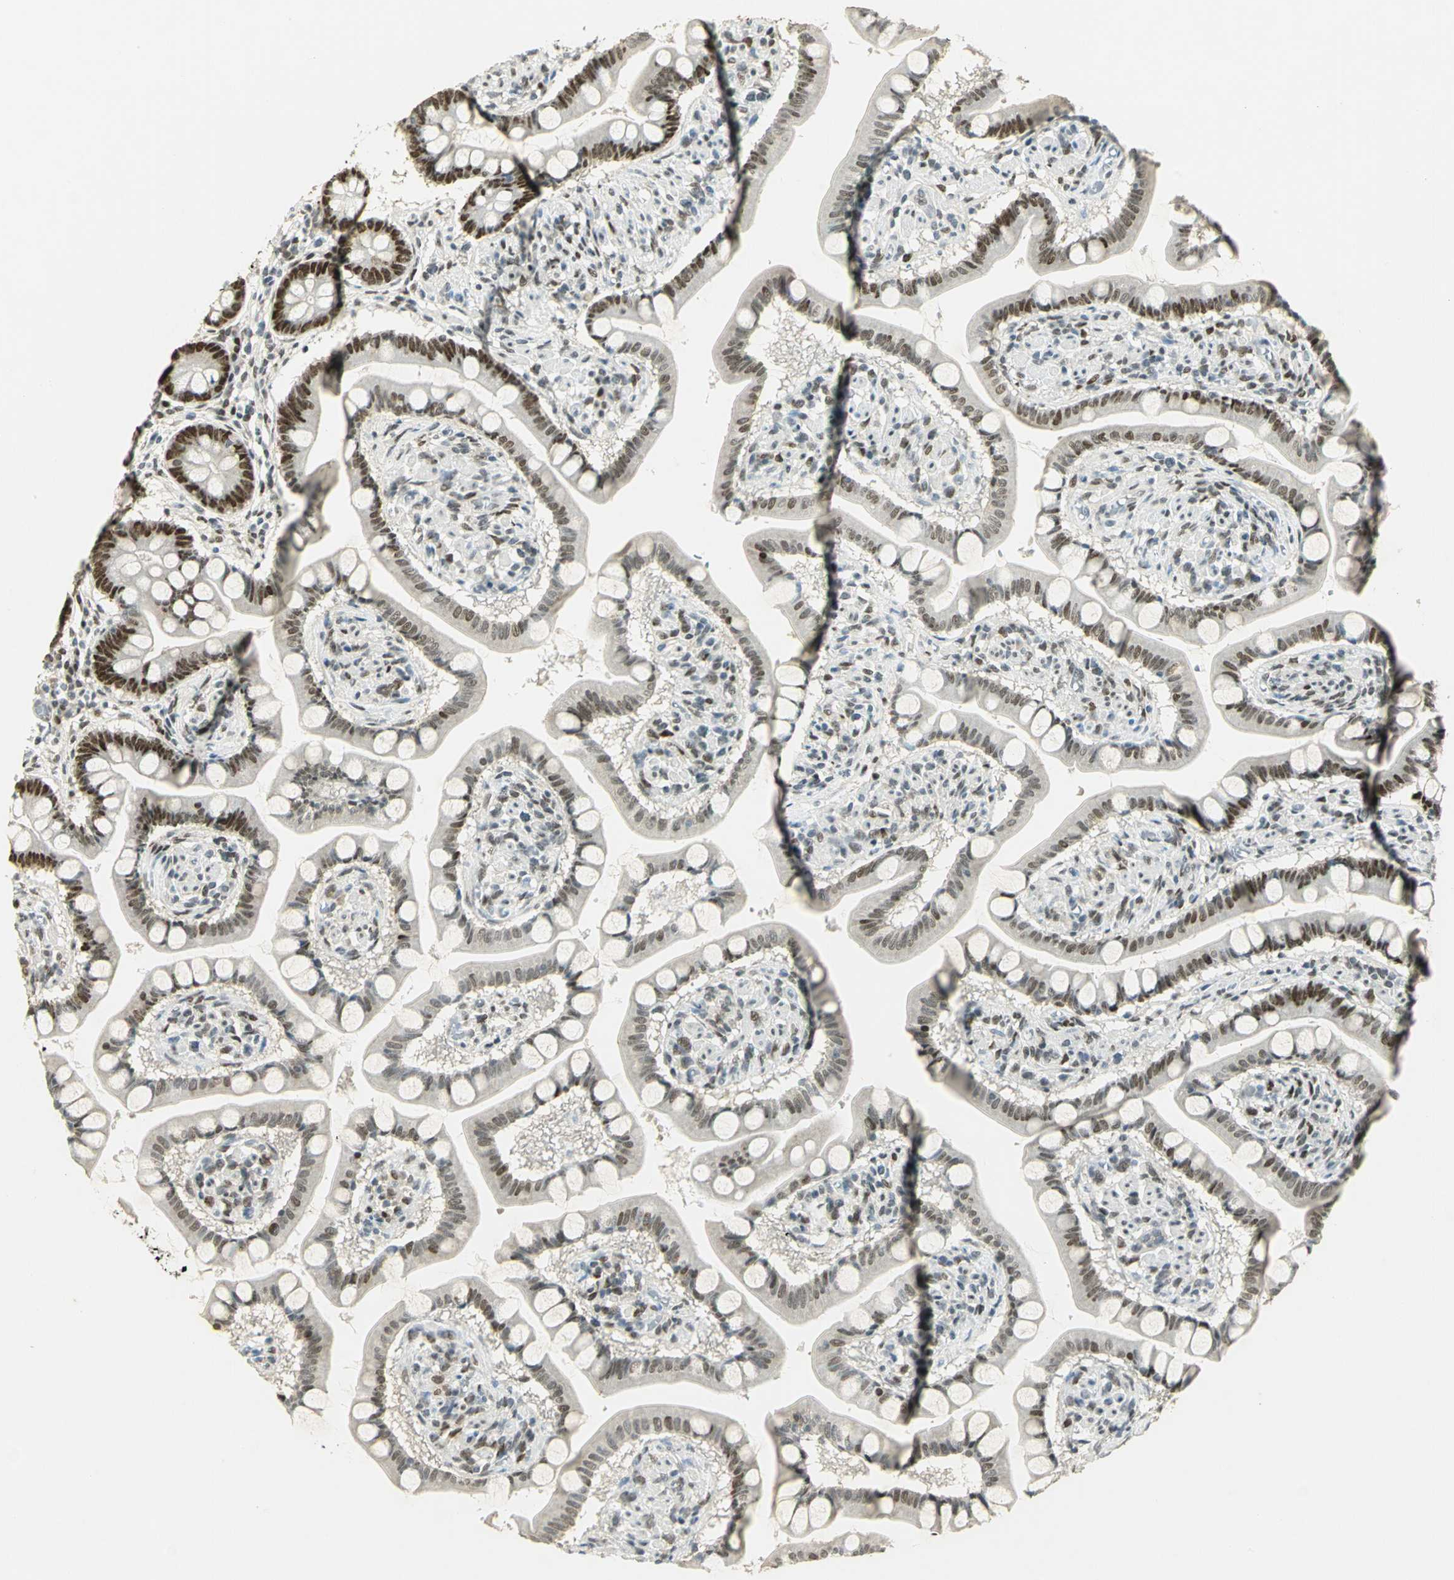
{"staining": {"intensity": "strong", "quantity": ">75%", "location": "nuclear"}, "tissue": "small intestine", "cell_type": "Glandular cells", "image_type": "normal", "snomed": [{"axis": "morphology", "description": "Normal tissue, NOS"}, {"axis": "topography", "description": "Small intestine"}], "caption": "Immunohistochemistry (IHC) micrograph of normal small intestine: small intestine stained using immunohistochemistry demonstrates high levels of strong protein expression localized specifically in the nuclear of glandular cells, appearing as a nuclear brown color.", "gene": "AK6", "patient": {"sex": "male", "age": 41}}